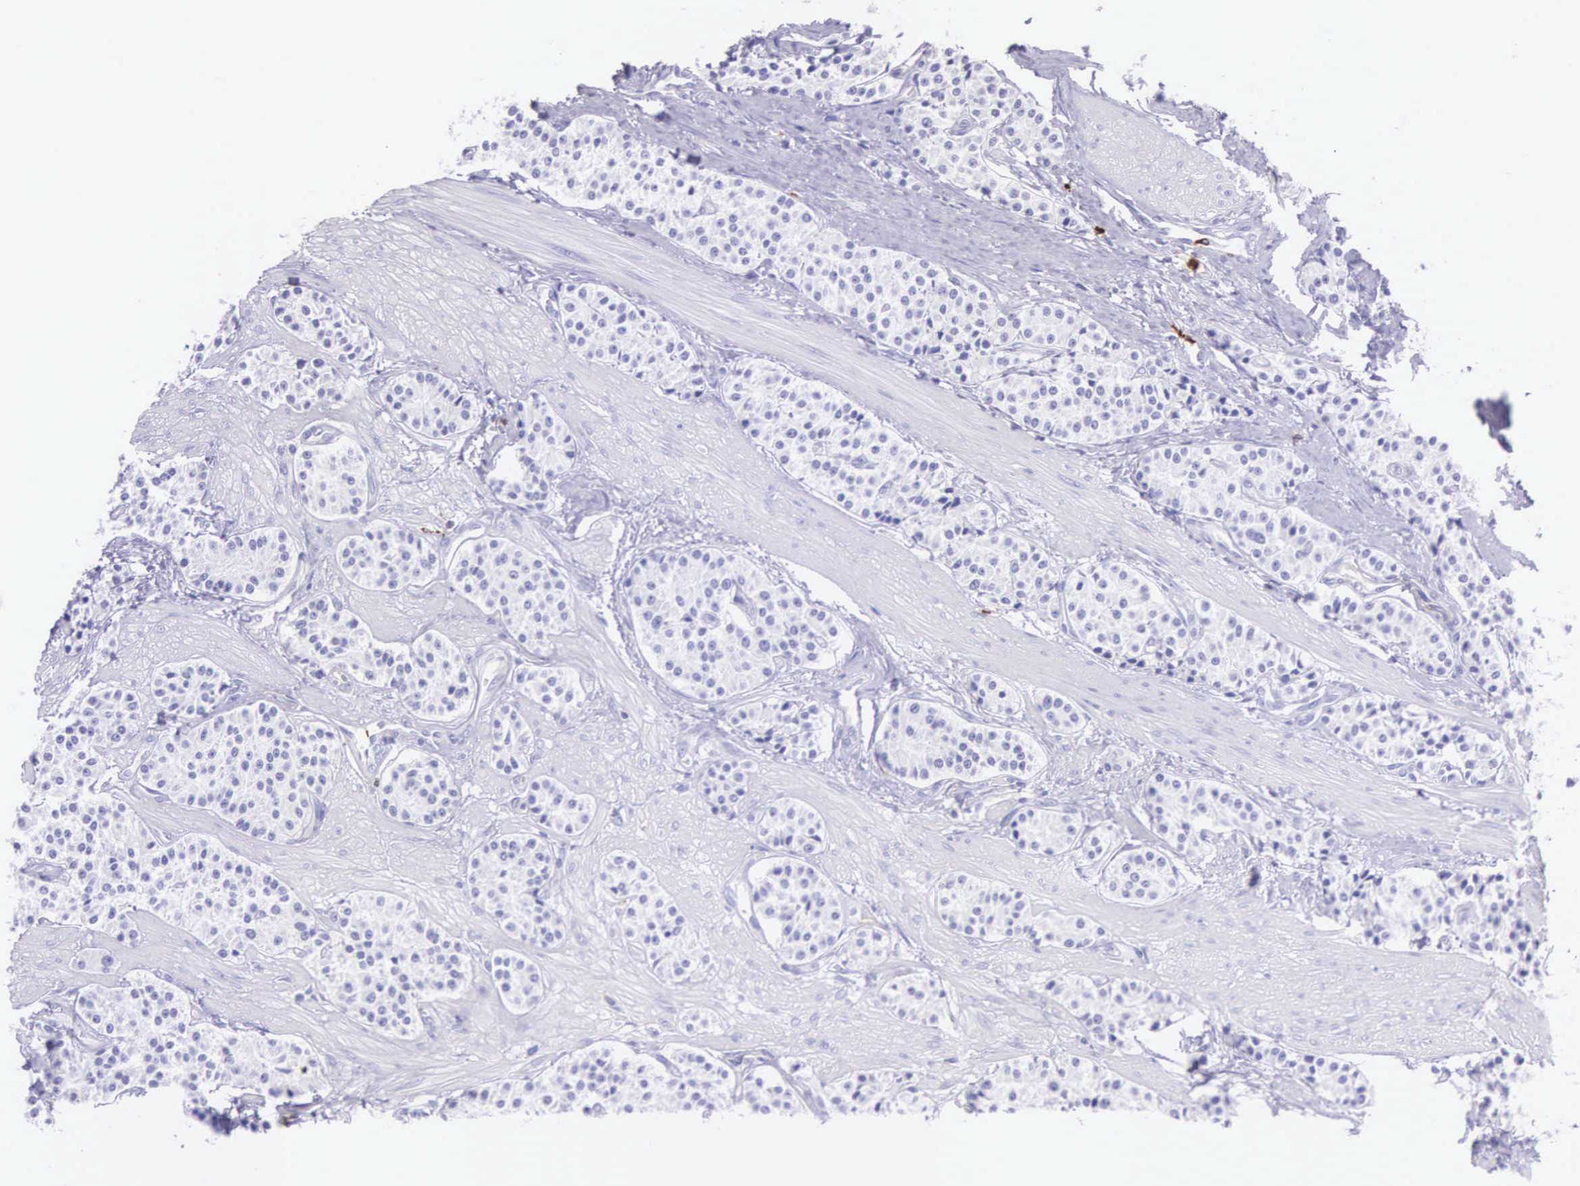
{"staining": {"intensity": "negative", "quantity": "none", "location": "none"}, "tissue": "carcinoid", "cell_type": "Tumor cells", "image_type": "cancer", "snomed": [{"axis": "morphology", "description": "Carcinoid, malignant, NOS"}, {"axis": "topography", "description": "Stomach"}], "caption": "An immunohistochemistry photomicrograph of carcinoid is shown. There is no staining in tumor cells of carcinoid.", "gene": "FCN1", "patient": {"sex": "female", "age": 76}}